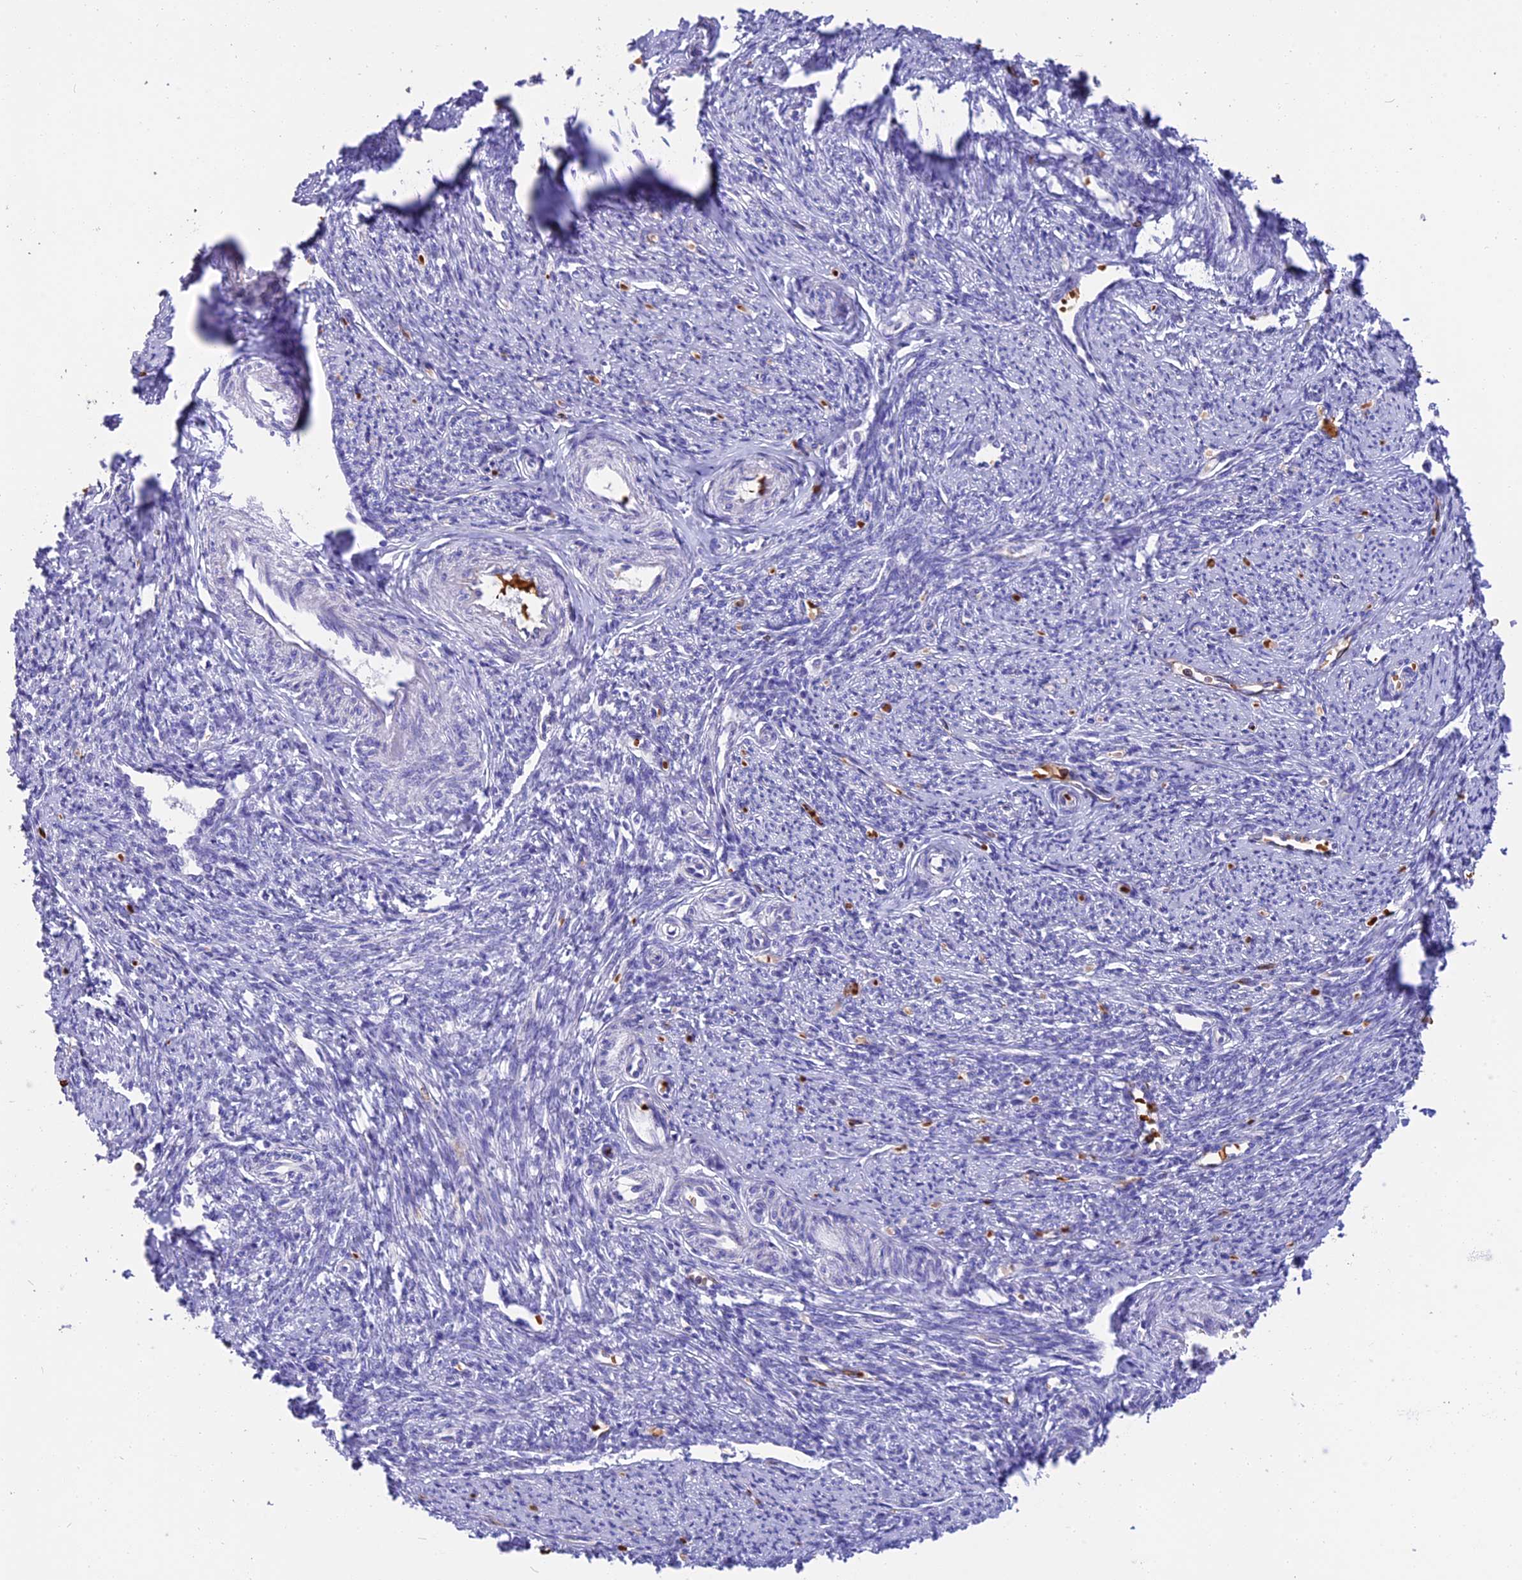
{"staining": {"intensity": "weak", "quantity": "<25%", "location": "cytoplasmic/membranous"}, "tissue": "smooth muscle", "cell_type": "Smooth muscle cells", "image_type": "normal", "snomed": [{"axis": "morphology", "description": "Normal tissue, NOS"}, {"axis": "topography", "description": "Smooth muscle"}, {"axis": "topography", "description": "Uterus"}], "caption": "IHC image of benign smooth muscle: human smooth muscle stained with DAB (3,3'-diaminobenzidine) reveals no significant protein positivity in smooth muscle cells.", "gene": "TNNC2", "patient": {"sex": "female", "age": 59}}